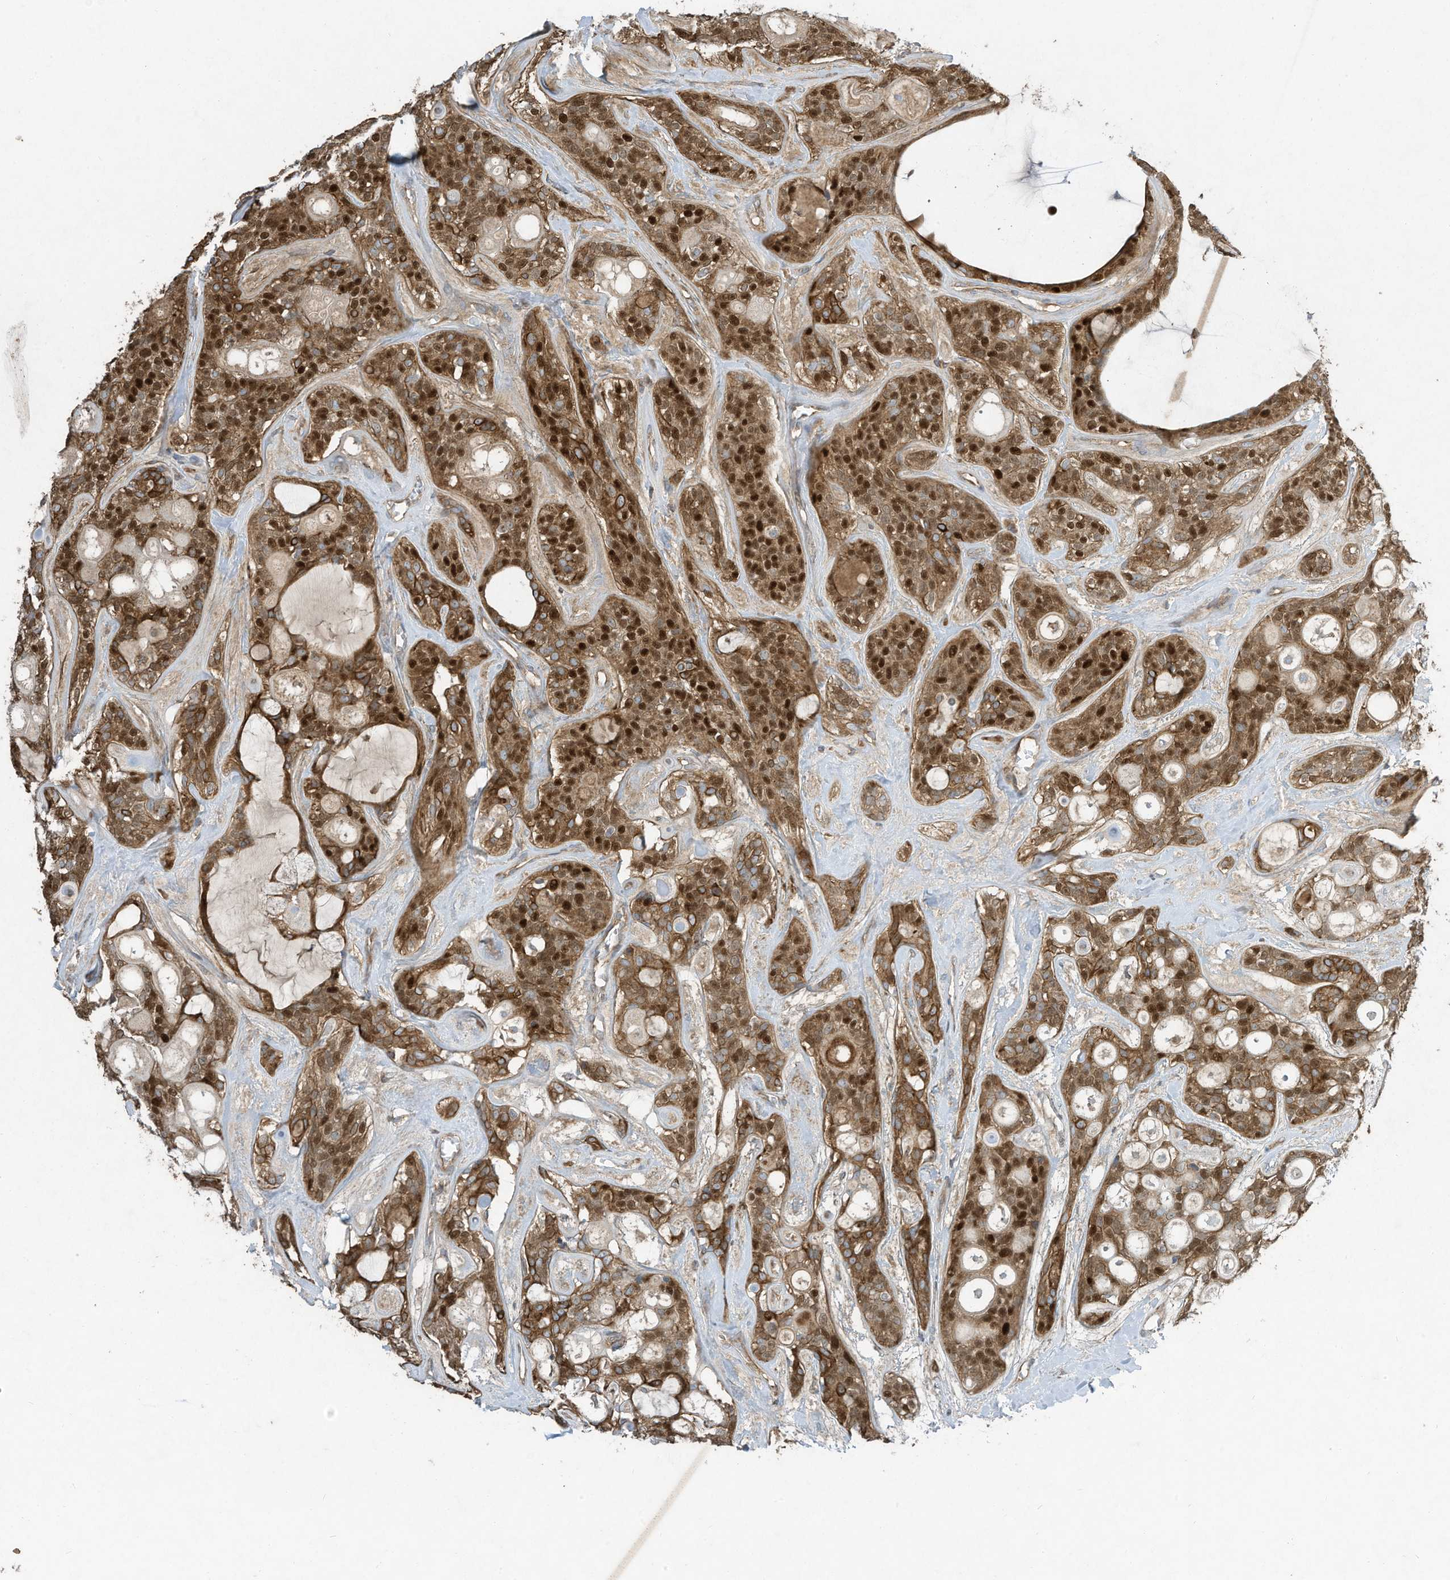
{"staining": {"intensity": "moderate", "quantity": ">75%", "location": "cytoplasmic/membranous,nuclear"}, "tissue": "head and neck cancer", "cell_type": "Tumor cells", "image_type": "cancer", "snomed": [{"axis": "morphology", "description": "Adenocarcinoma, NOS"}, {"axis": "topography", "description": "Head-Neck"}], "caption": "Protein staining reveals moderate cytoplasmic/membranous and nuclear positivity in approximately >75% of tumor cells in adenocarcinoma (head and neck).", "gene": "SYNJ2", "patient": {"sex": "male", "age": 66}}